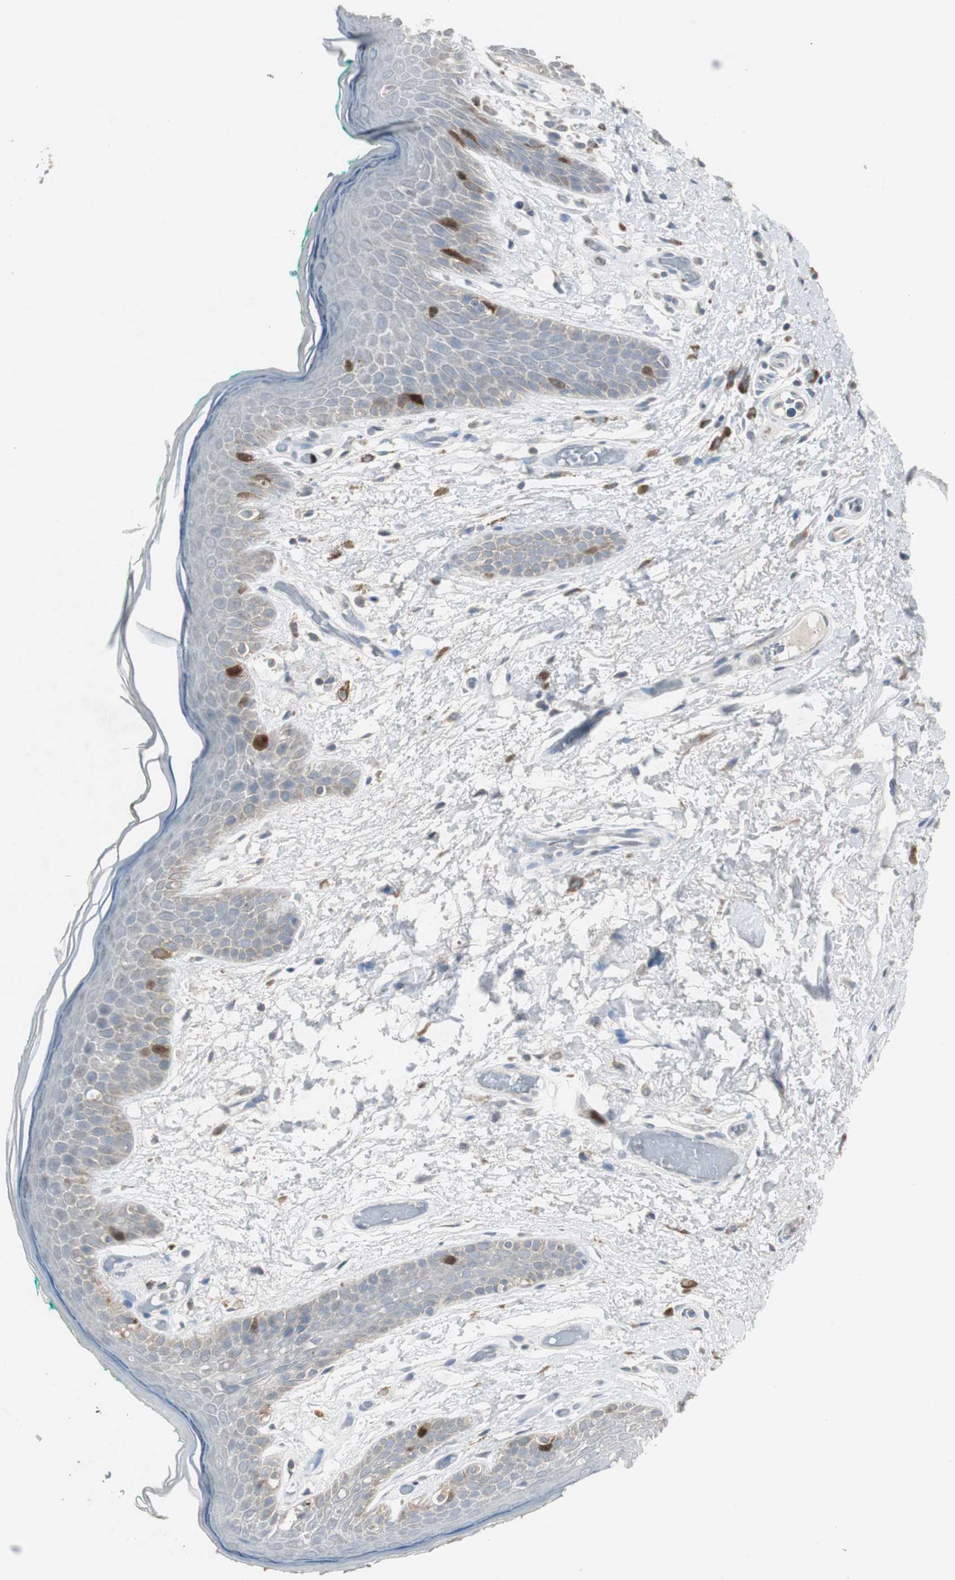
{"staining": {"intensity": "strong", "quantity": "<25%", "location": "nuclear"}, "tissue": "skin", "cell_type": "Epidermal cells", "image_type": "normal", "snomed": [{"axis": "morphology", "description": "Normal tissue, NOS"}, {"axis": "topography", "description": "Anal"}], "caption": "Epidermal cells reveal strong nuclear positivity in approximately <25% of cells in benign skin.", "gene": "TK1", "patient": {"sex": "male", "age": 74}}